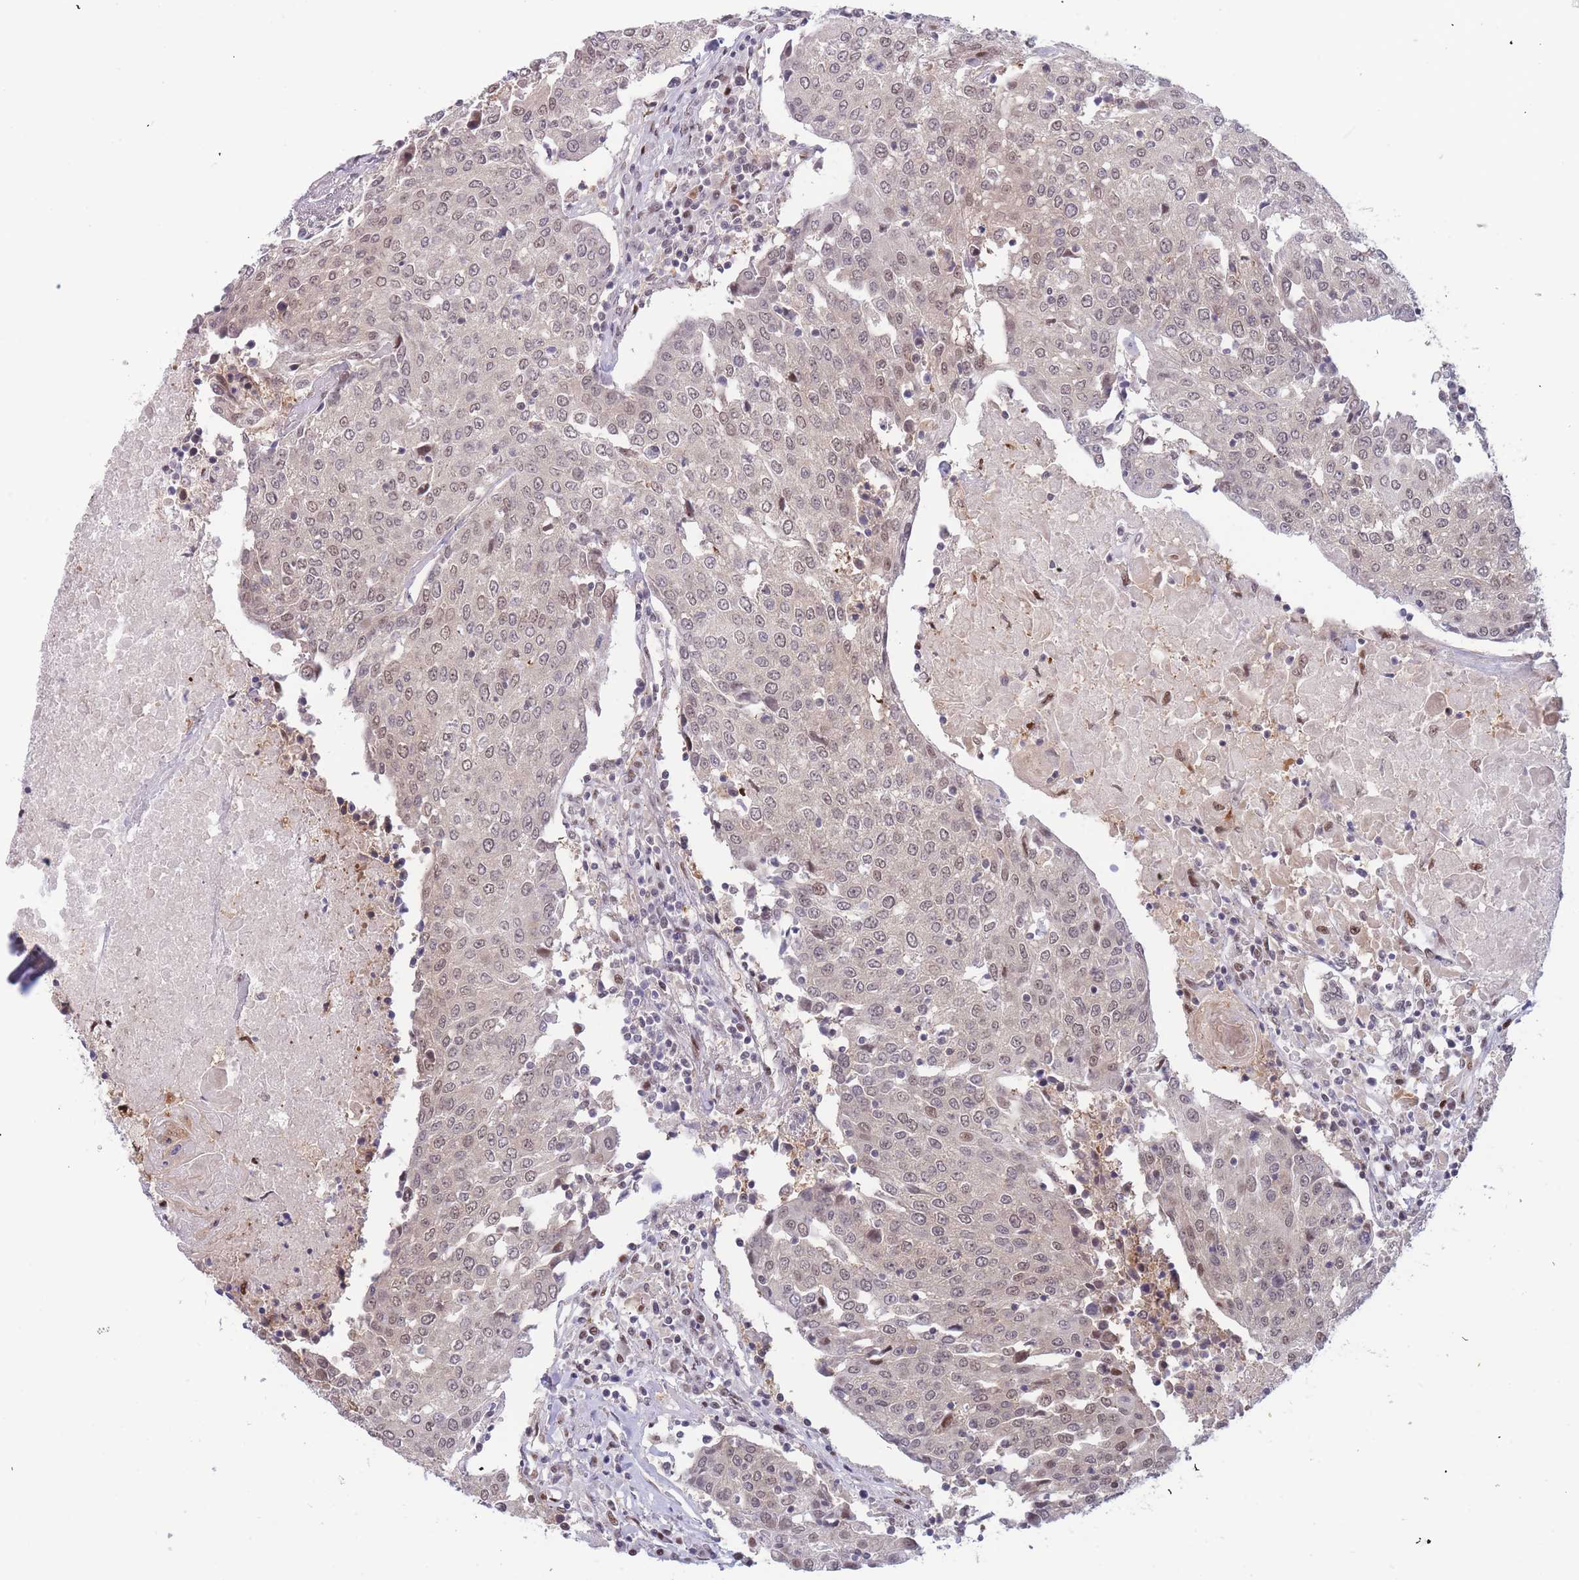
{"staining": {"intensity": "weak", "quantity": "25%-75%", "location": "nuclear"}, "tissue": "urothelial cancer", "cell_type": "Tumor cells", "image_type": "cancer", "snomed": [{"axis": "morphology", "description": "Urothelial carcinoma, High grade"}, {"axis": "topography", "description": "Urinary bladder"}], "caption": "A brown stain shows weak nuclear staining of a protein in human high-grade urothelial carcinoma tumor cells. The protein is shown in brown color, while the nuclei are stained blue.", "gene": "DEAF1", "patient": {"sex": "female", "age": 85}}